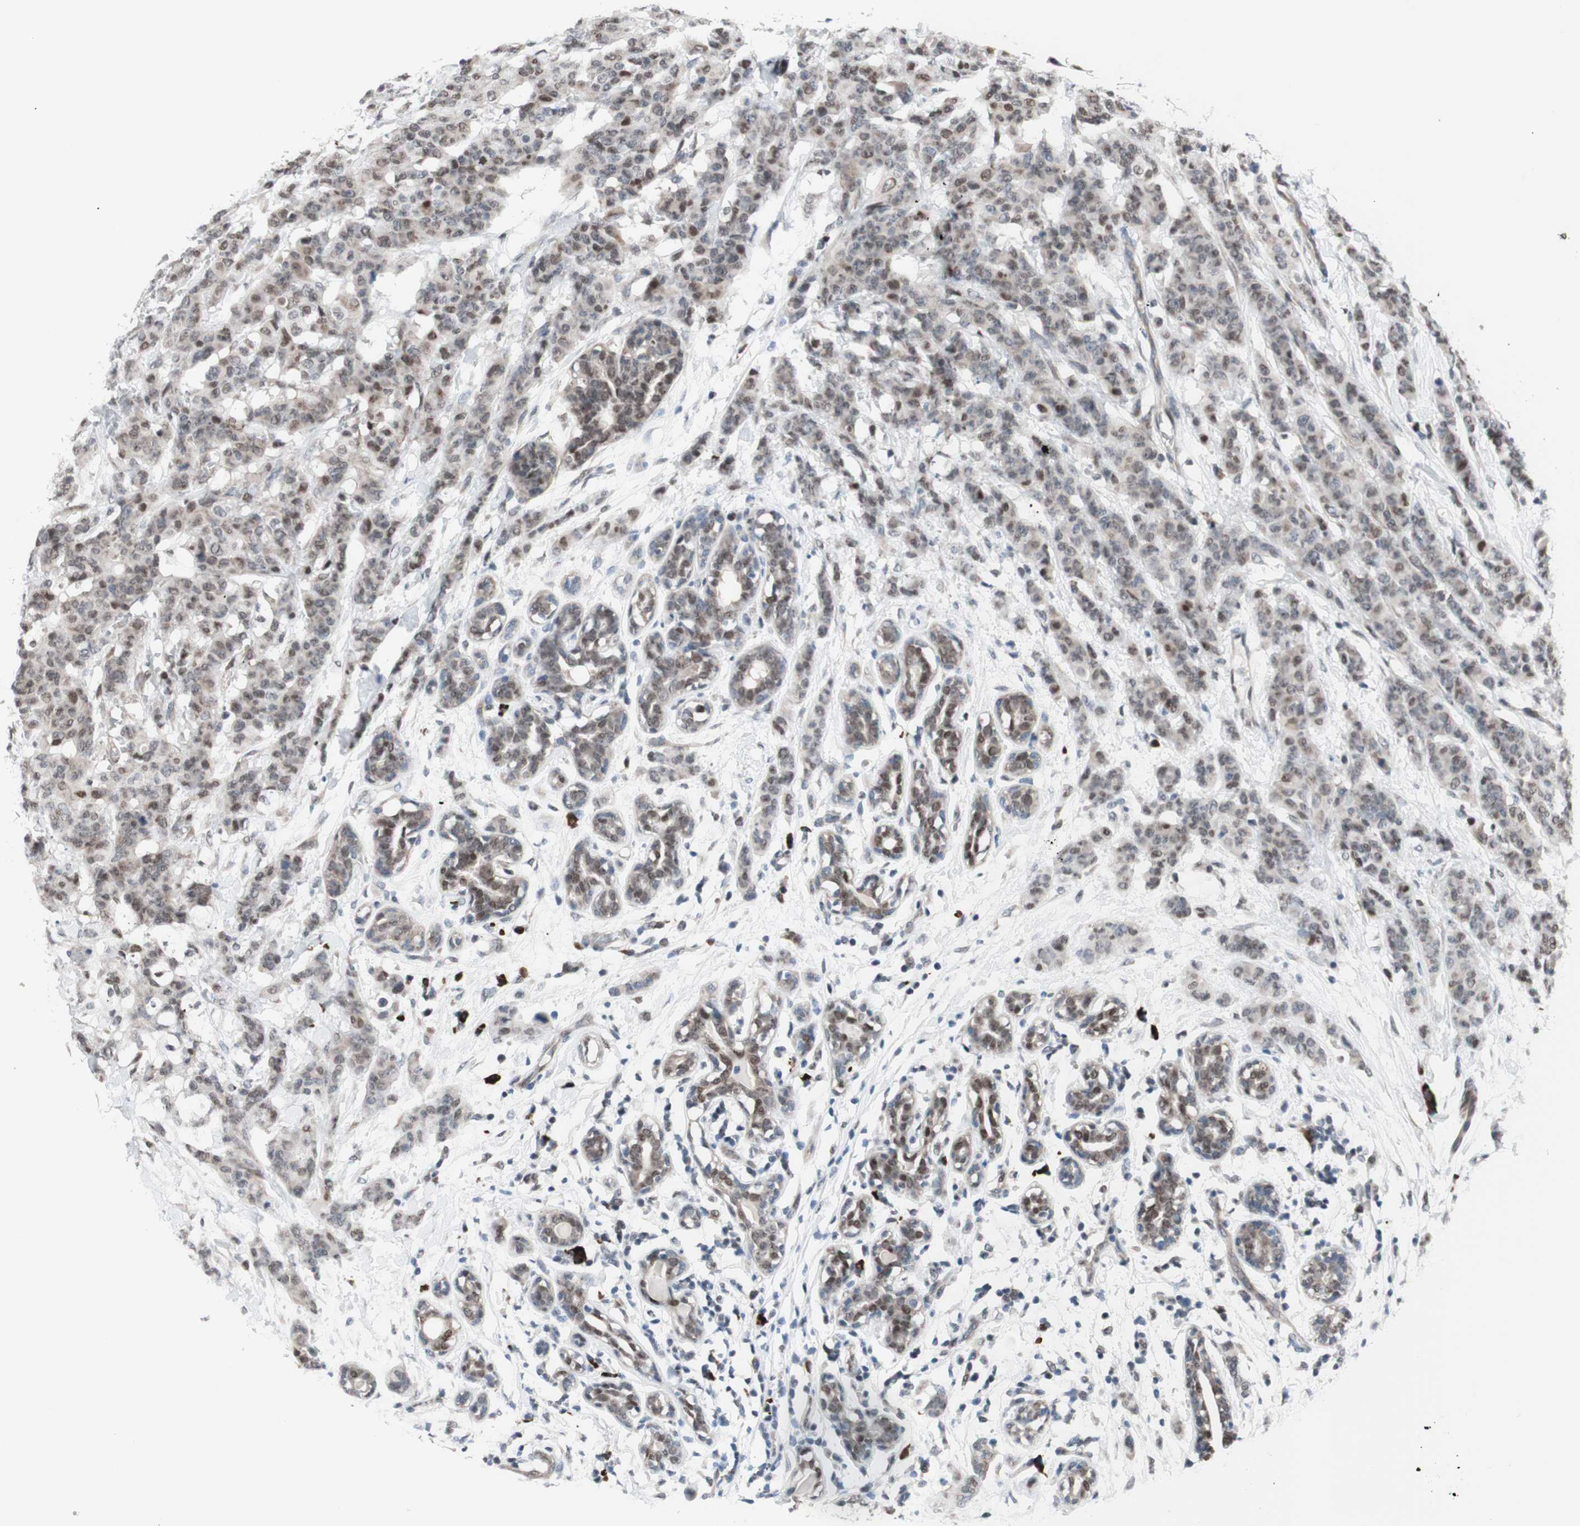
{"staining": {"intensity": "weak", "quantity": "25%-75%", "location": "nuclear"}, "tissue": "breast cancer", "cell_type": "Tumor cells", "image_type": "cancer", "snomed": [{"axis": "morphology", "description": "Normal tissue, NOS"}, {"axis": "morphology", "description": "Duct carcinoma"}, {"axis": "topography", "description": "Breast"}], "caption": "This is an image of immunohistochemistry (IHC) staining of infiltrating ductal carcinoma (breast), which shows weak positivity in the nuclear of tumor cells.", "gene": "PHTF2", "patient": {"sex": "female", "age": 40}}